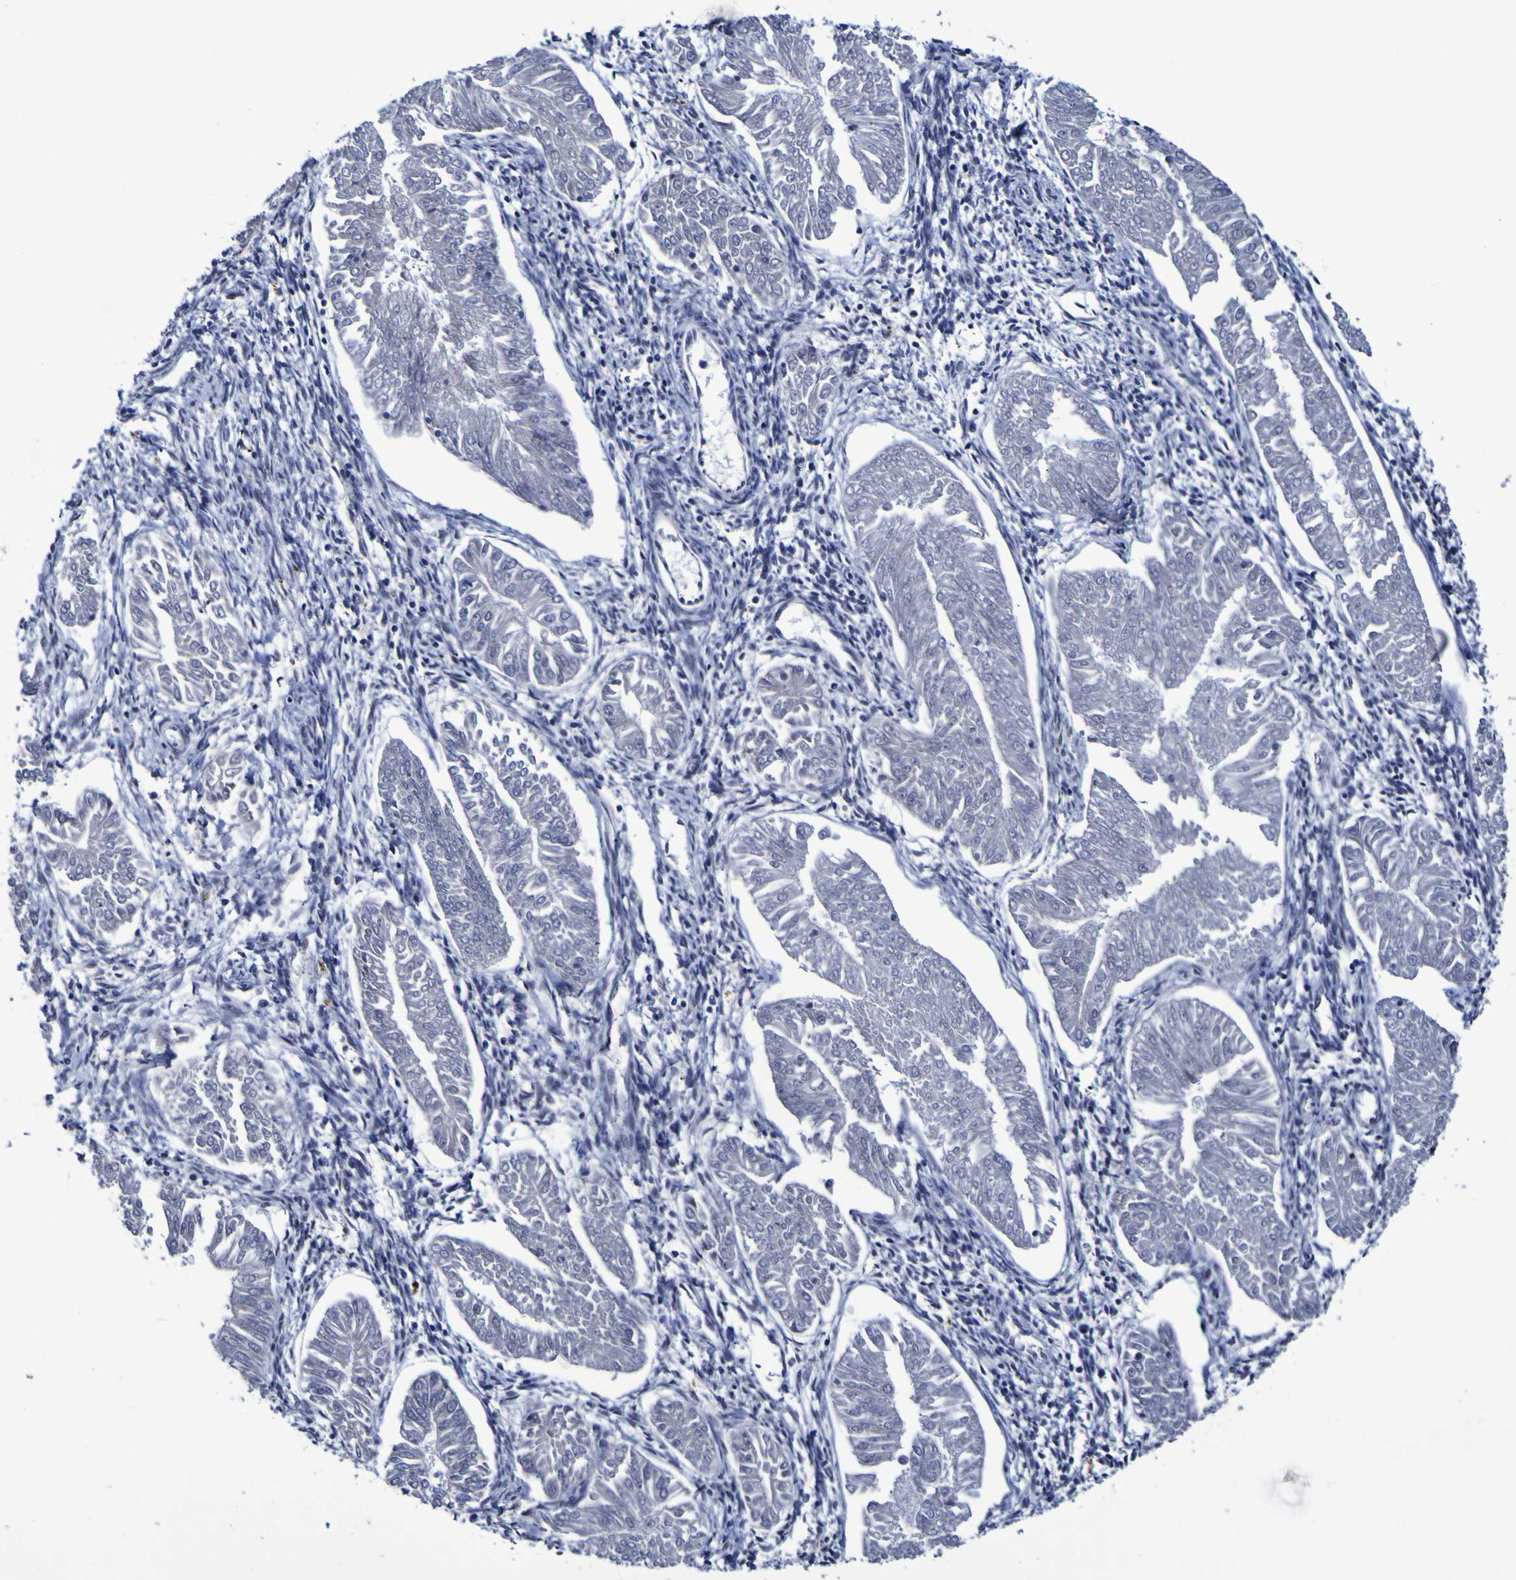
{"staining": {"intensity": "negative", "quantity": "none", "location": "none"}, "tissue": "endometrial cancer", "cell_type": "Tumor cells", "image_type": "cancer", "snomed": [{"axis": "morphology", "description": "Adenocarcinoma, NOS"}, {"axis": "topography", "description": "Endometrium"}], "caption": "IHC photomicrograph of human adenocarcinoma (endometrial) stained for a protein (brown), which displays no staining in tumor cells.", "gene": "MBD3", "patient": {"sex": "female", "age": 53}}